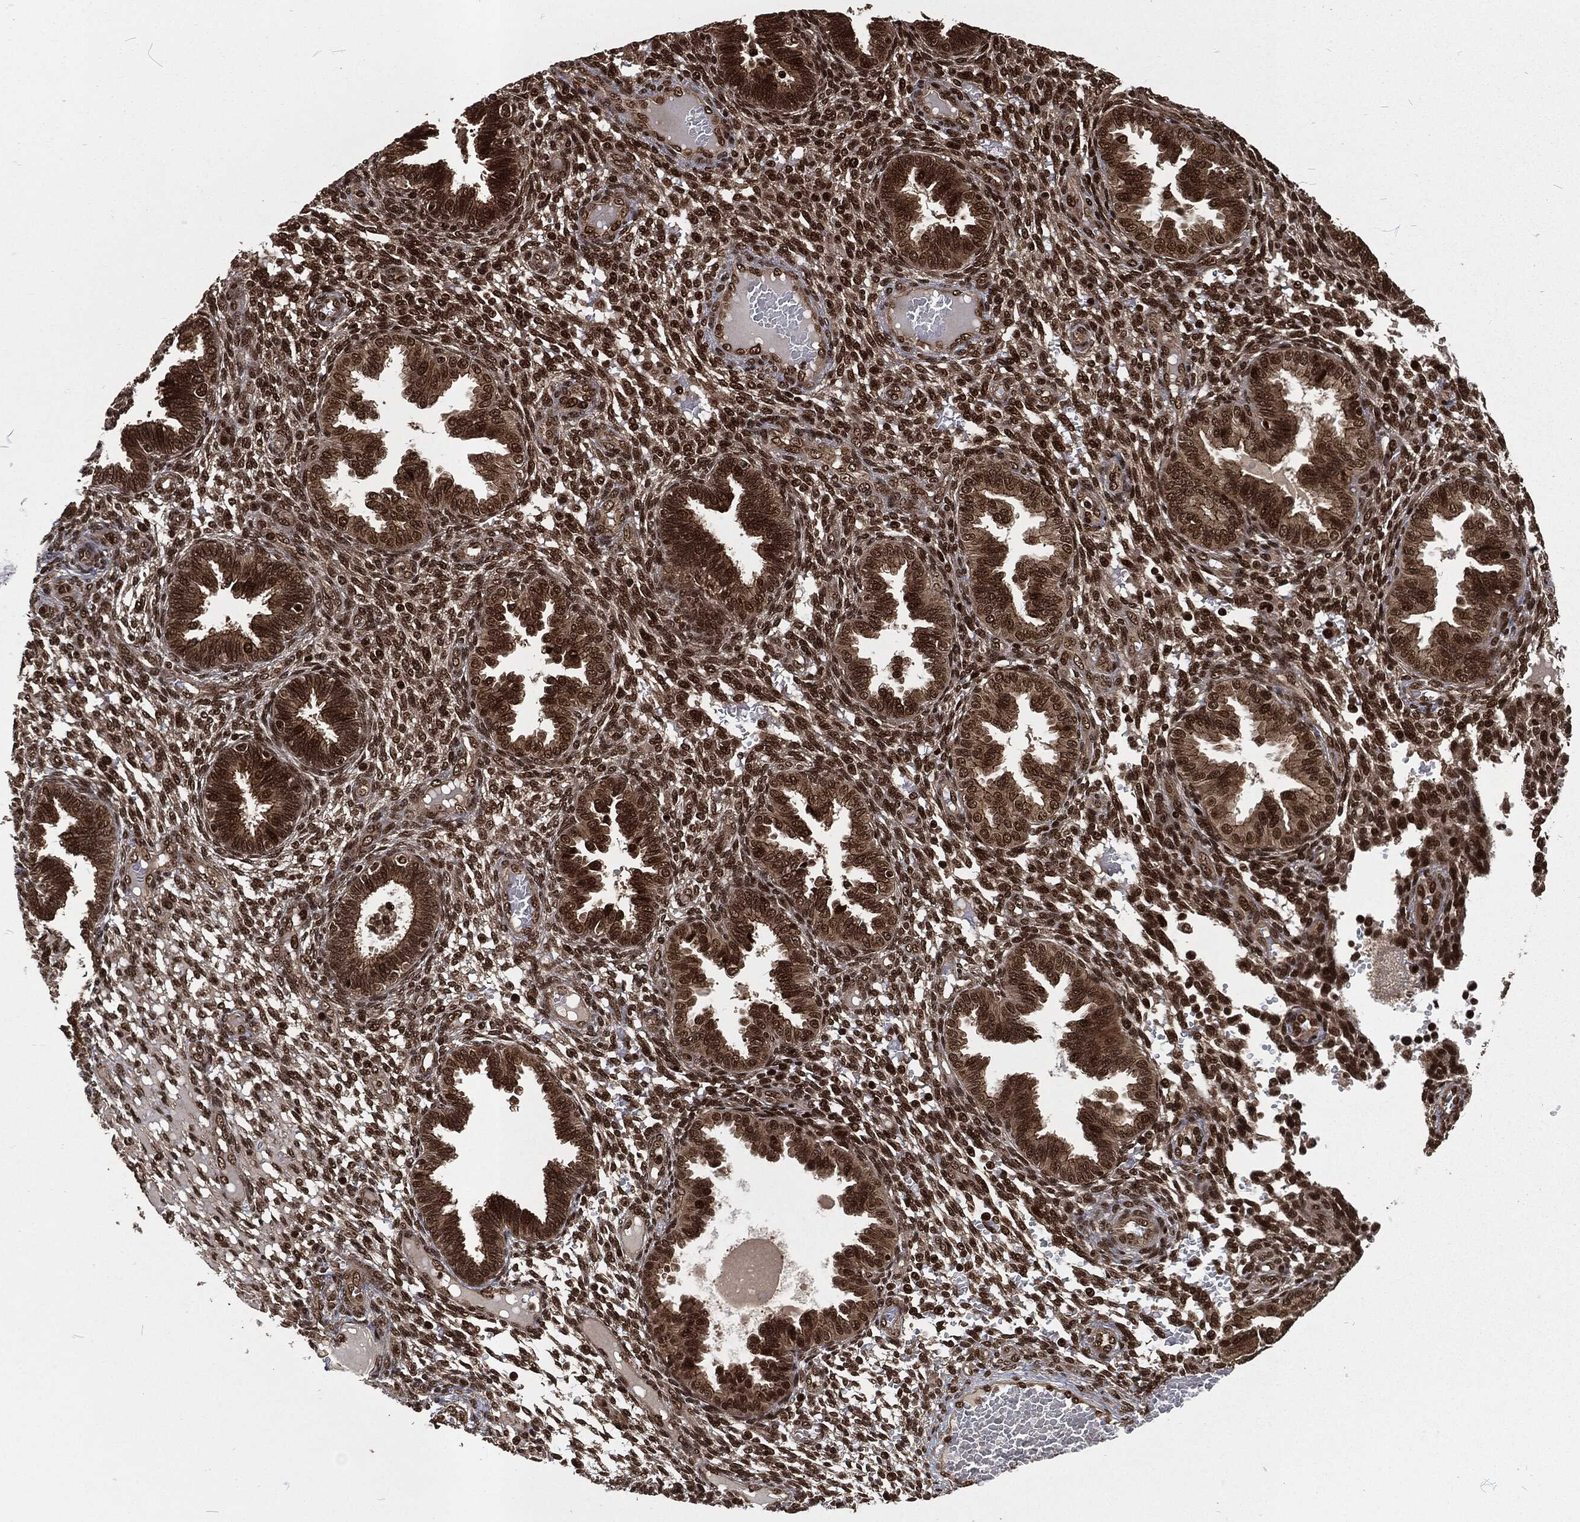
{"staining": {"intensity": "strong", "quantity": "25%-75%", "location": "nuclear"}, "tissue": "endometrium", "cell_type": "Cells in endometrial stroma", "image_type": "normal", "snomed": [{"axis": "morphology", "description": "Normal tissue, NOS"}, {"axis": "topography", "description": "Endometrium"}], "caption": "The photomicrograph exhibits staining of unremarkable endometrium, revealing strong nuclear protein positivity (brown color) within cells in endometrial stroma. The staining is performed using DAB (3,3'-diaminobenzidine) brown chromogen to label protein expression. The nuclei are counter-stained blue using hematoxylin.", "gene": "NGRN", "patient": {"sex": "female", "age": 42}}